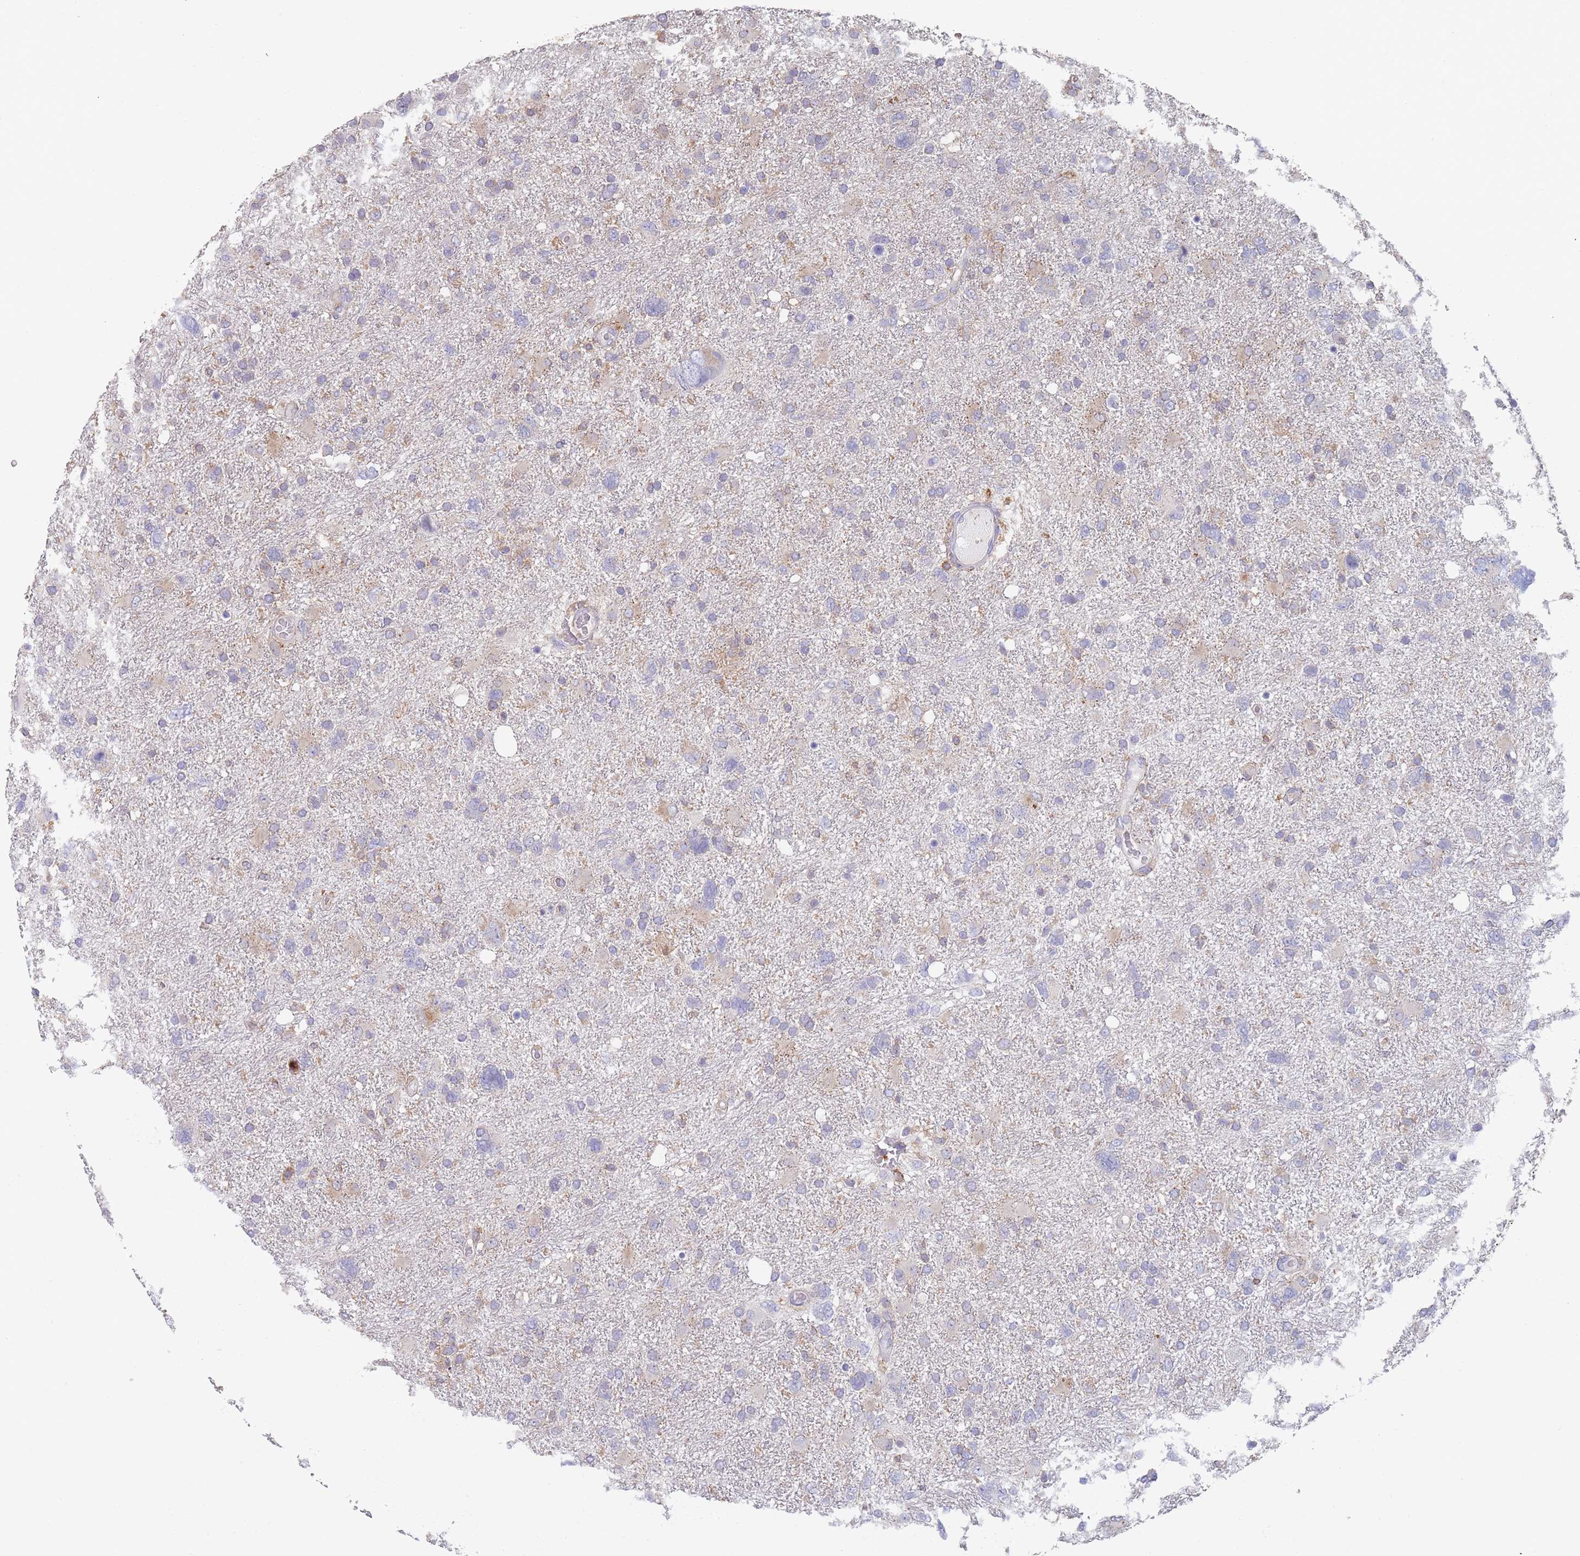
{"staining": {"intensity": "weak", "quantity": "<25%", "location": "cytoplasmic/membranous"}, "tissue": "glioma", "cell_type": "Tumor cells", "image_type": "cancer", "snomed": [{"axis": "morphology", "description": "Glioma, malignant, High grade"}, {"axis": "topography", "description": "Brain"}], "caption": "An image of human malignant glioma (high-grade) is negative for staining in tumor cells.", "gene": "CLEC12A", "patient": {"sex": "male", "age": 61}}